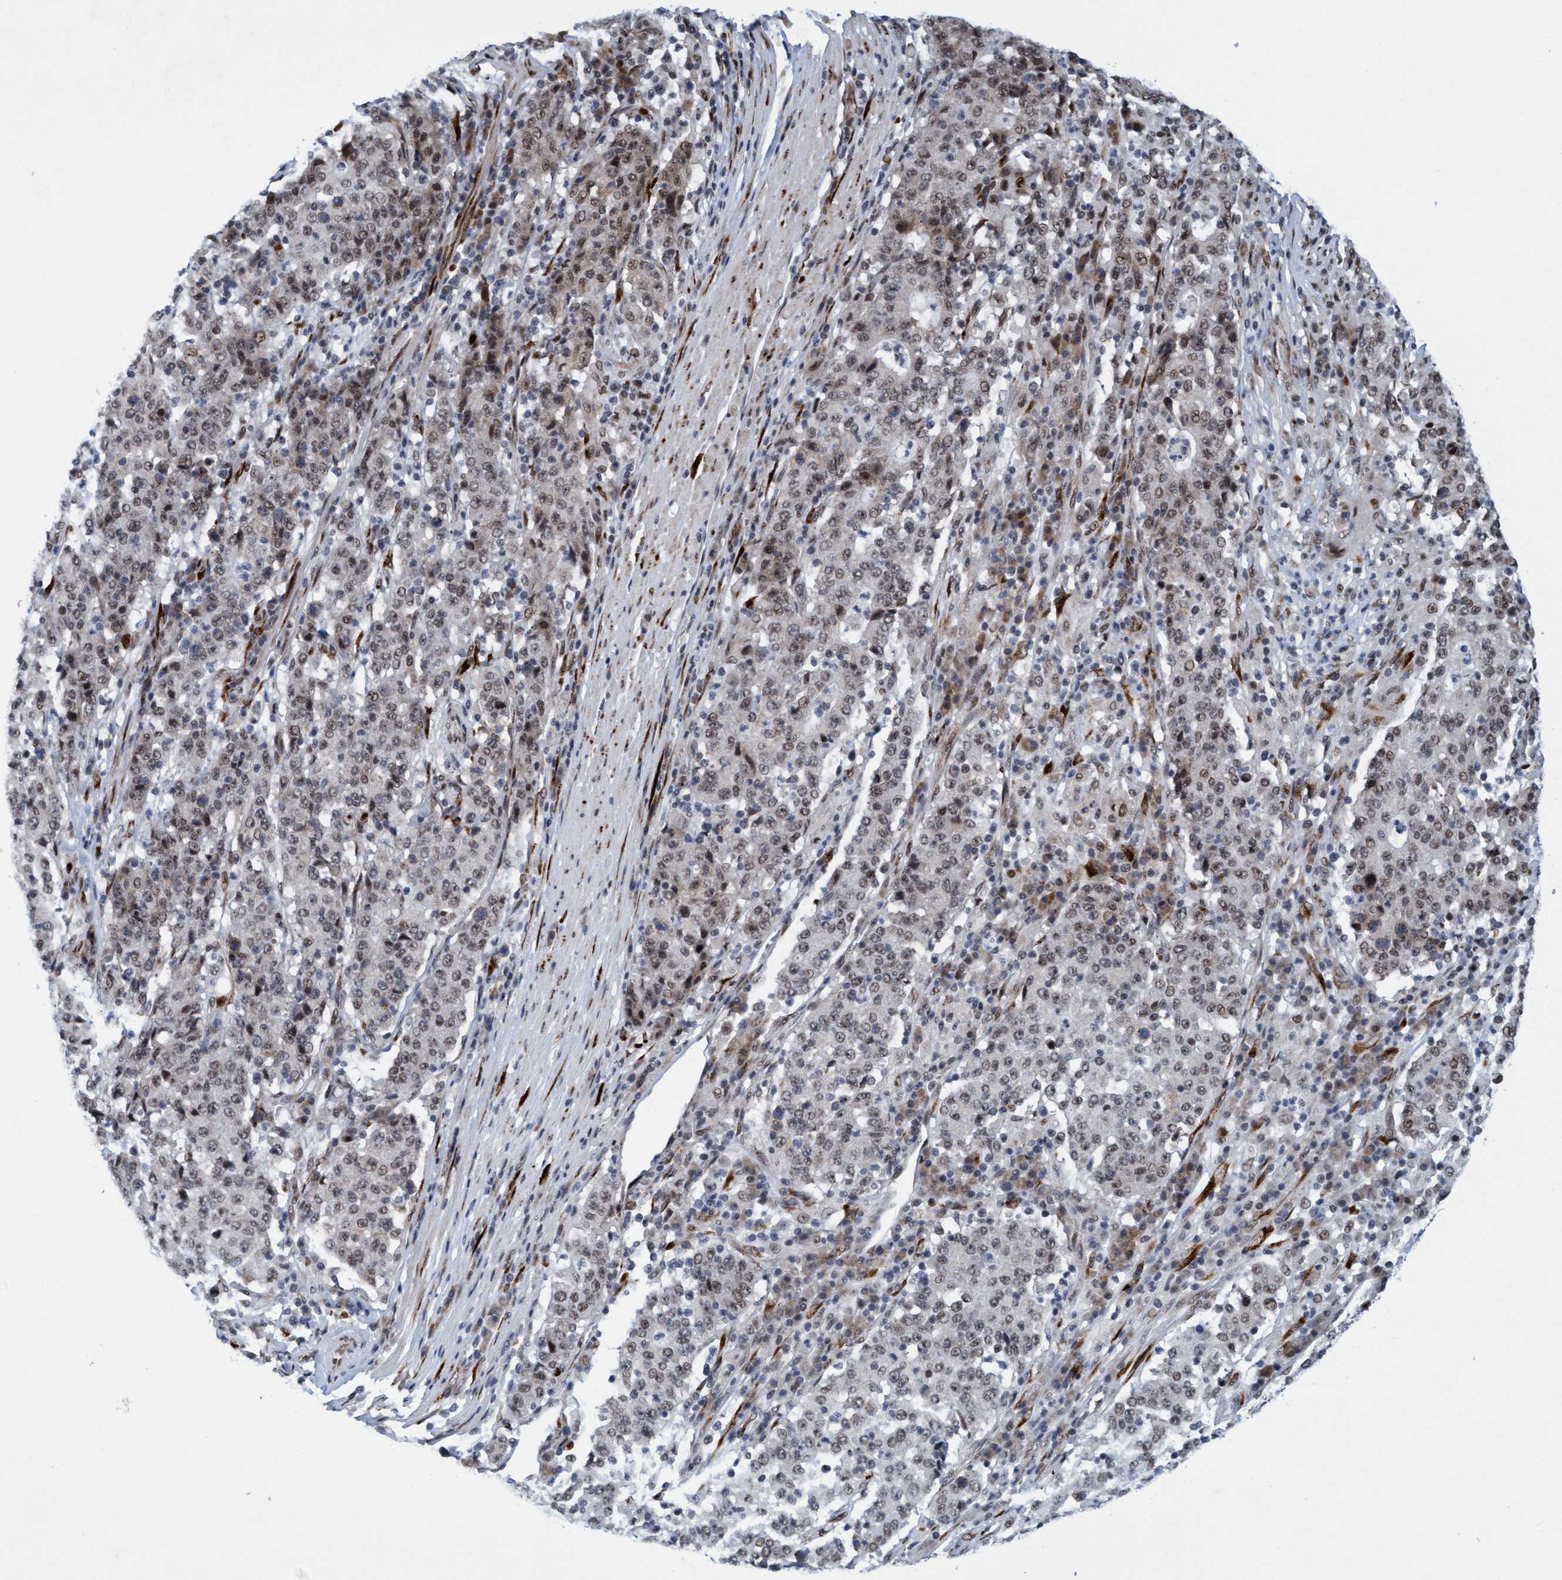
{"staining": {"intensity": "weak", "quantity": ">75%", "location": "nuclear"}, "tissue": "stomach cancer", "cell_type": "Tumor cells", "image_type": "cancer", "snomed": [{"axis": "morphology", "description": "Adenocarcinoma, NOS"}, {"axis": "topography", "description": "Stomach"}], "caption": "Stomach cancer stained with DAB (3,3'-diaminobenzidine) immunohistochemistry (IHC) reveals low levels of weak nuclear staining in approximately >75% of tumor cells.", "gene": "GLT6D1", "patient": {"sex": "male", "age": 59}}